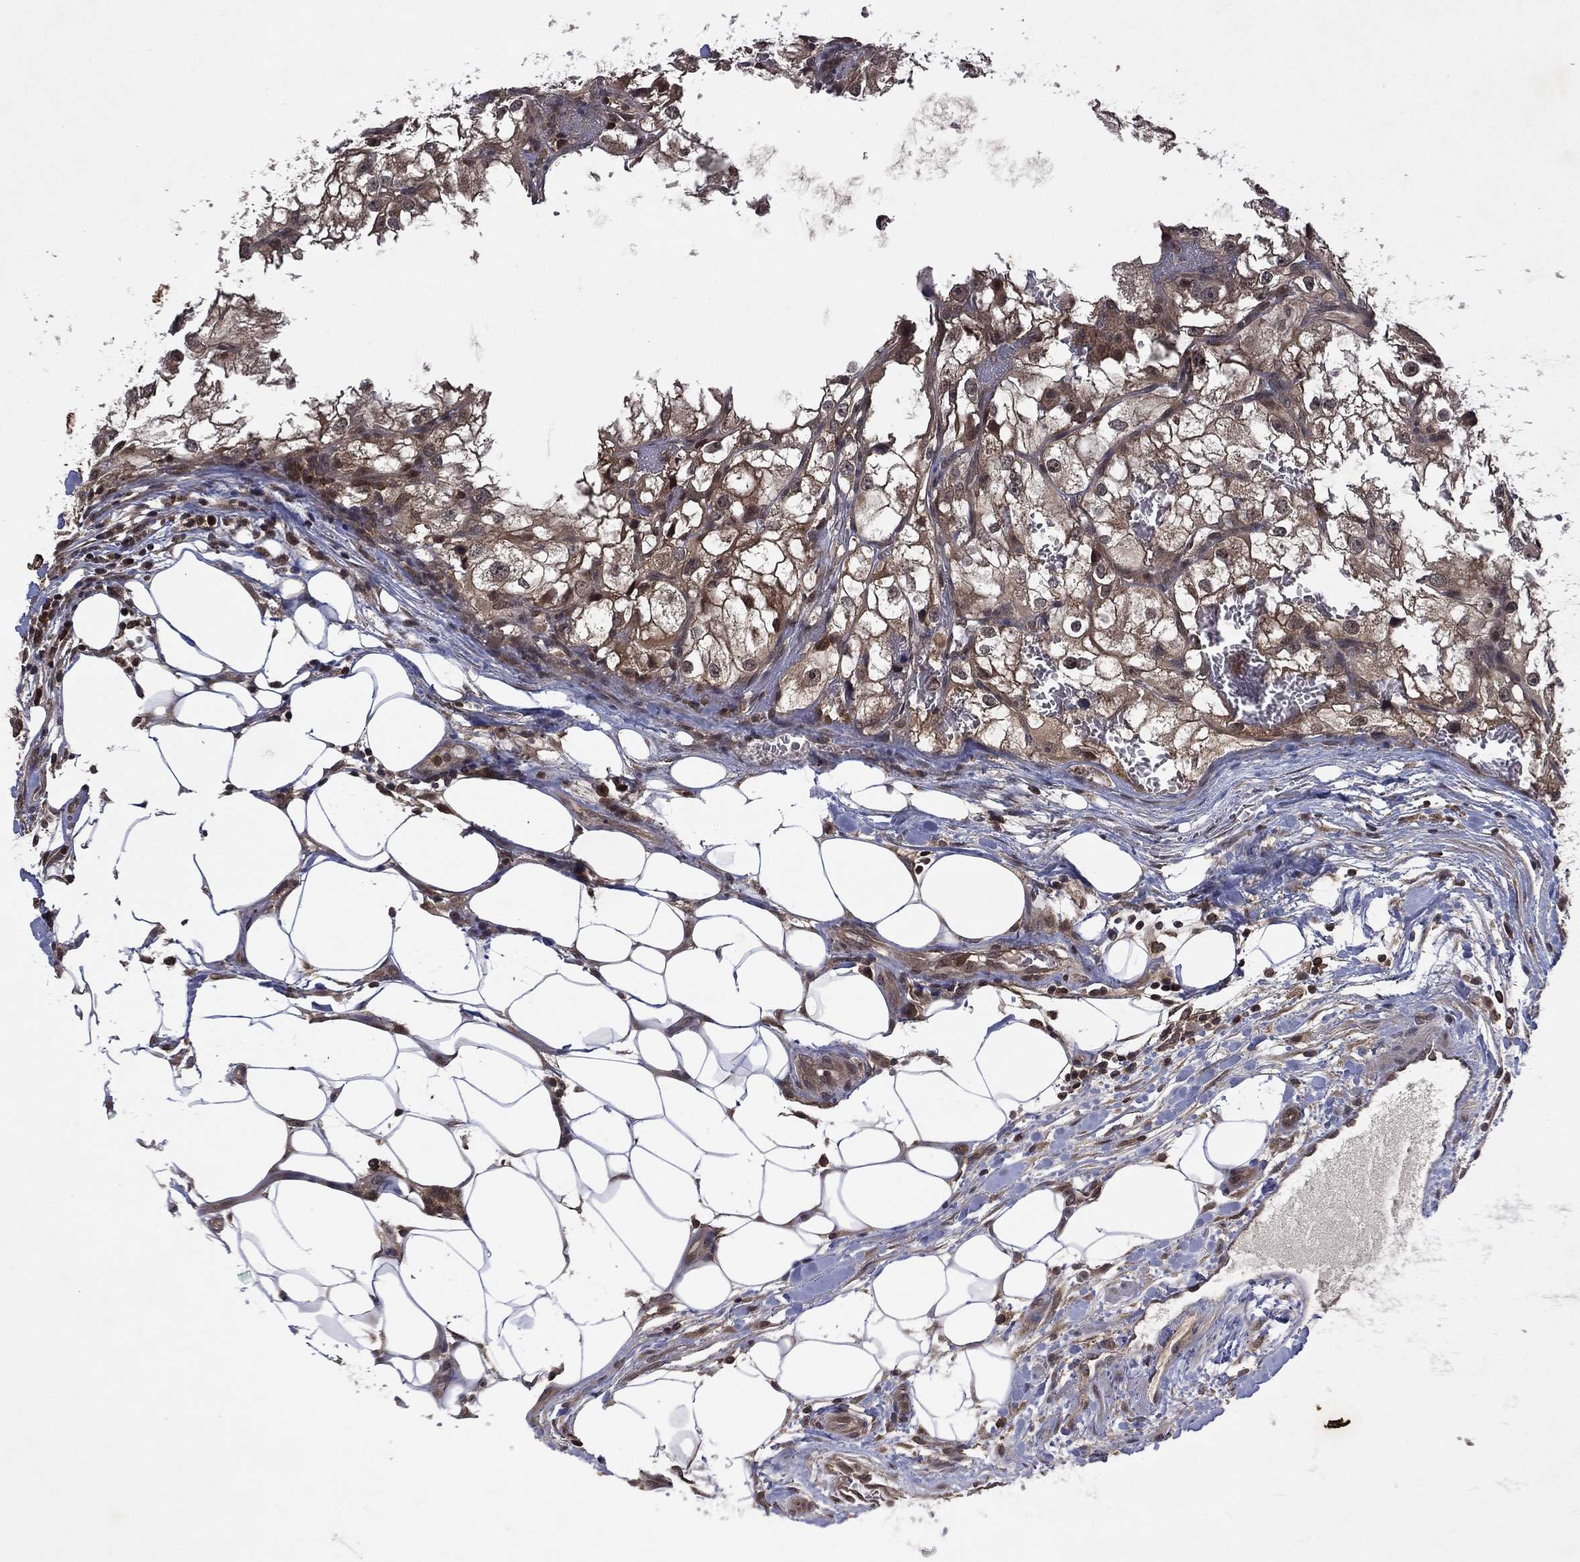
{"staining": {"intensity": "weak", "quantity": "<25%", "location": "cytoplasmic/membranous"}, "tissue": "renal cancer", "cell_type": "Tumor cells", "image_type": "cancer", "snomed": [{"axis": "morphology", "description": "Adenocarcinoma, NOS"}, {"axis": "topography", "description": "Kidney"}], "caption": "Human renal adenocarcinoma stained for a protein using IHC shows no positivity in tumor cells.", "gene": "ATG4B", "patient": {"sex": "male", "age": 59}}